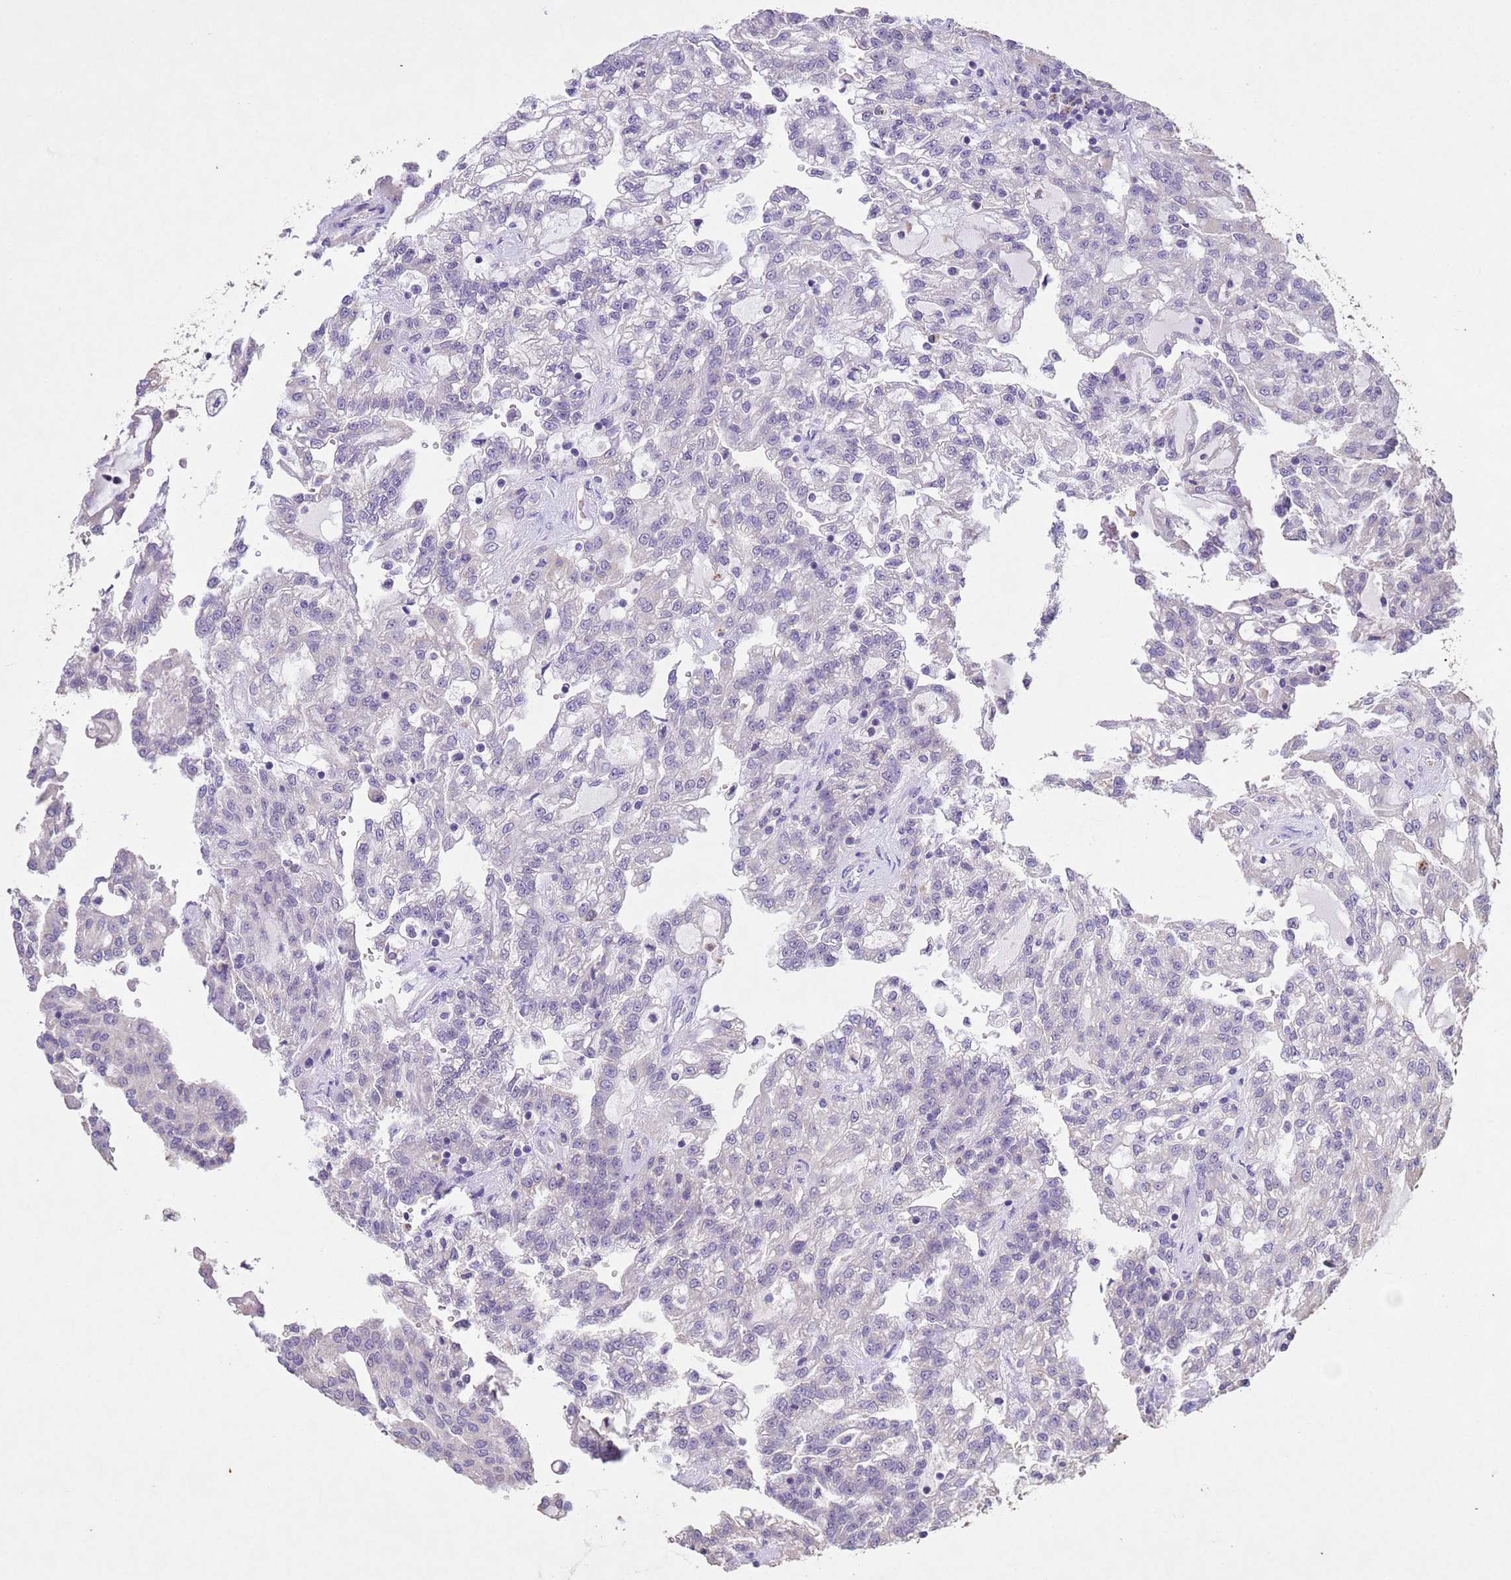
{"staining": {"intensity": "negative", "quantity": "none", "location": "none"}, "tissue": "renal cancer", "cell_type": "Tumor cells", "image_type": "cancer", "snomed": [{"axis": "morphology", "description": "Adenocarcinoma, NOS"}, {"axis": "topography", "description": "Kidney"}], "caption": "There is no significant expression in tumor cells of renal adenocarcinoma. (DAB immunohistochemistry, high magnification).", "gene": "NLRP11", "patient": {"sex": "male", "age": 63}}